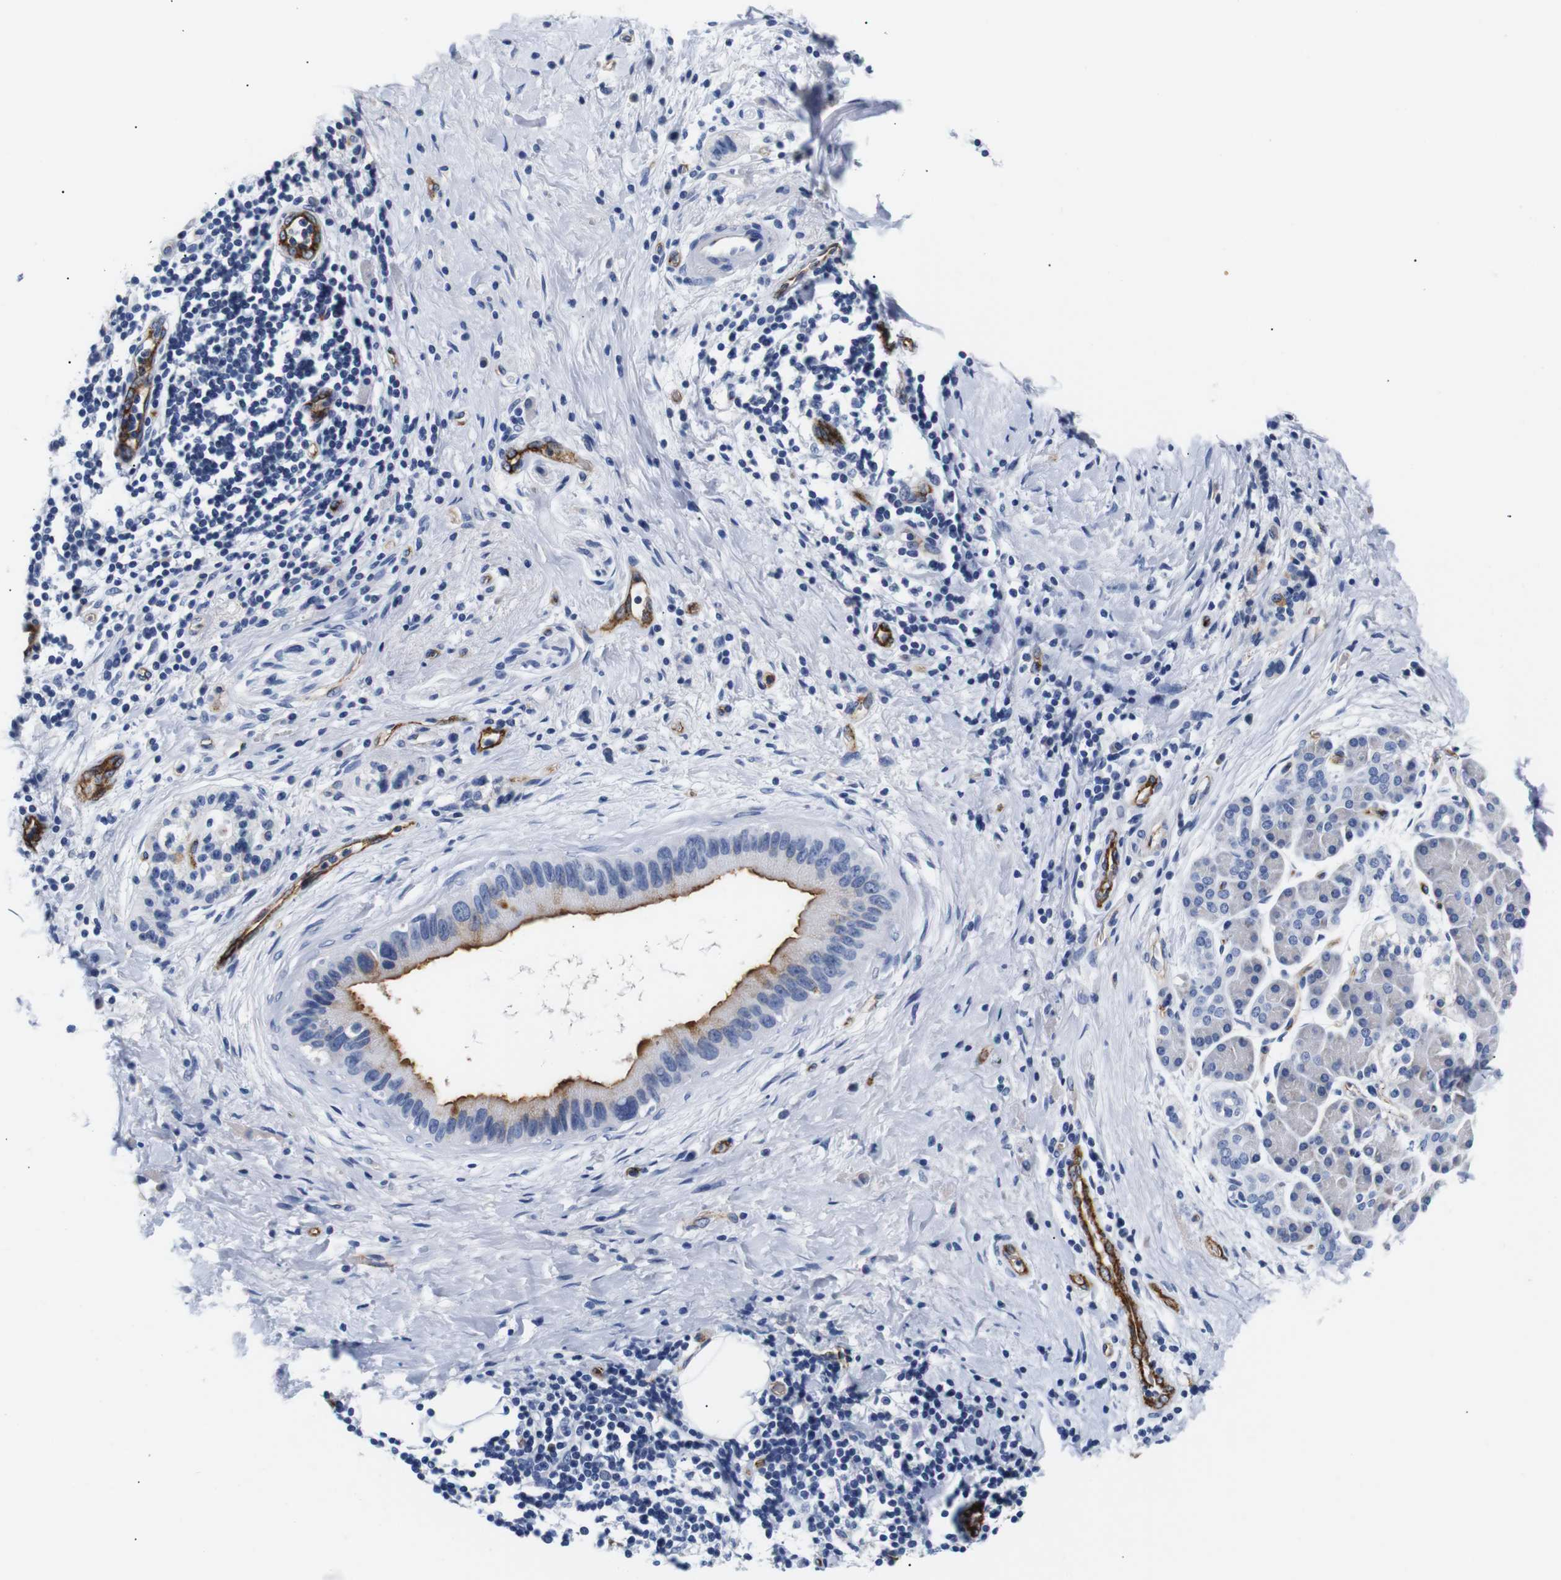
{"staining": {"intensity": "moderate", "quantity": ">75%", "location": "cytoplasmic/membranous"}, "tissue": "pancreatic cancer", "cell_type": "Tumor cells", "image_type": "cancer", "snomed": [{"axis": "morphology", "description": "Adenocarcinoma, NOS"}, {"axis": "topography", "description": "Pancreas"}], "caption": "DAB (3,3'-diaminobenzidine) immunohistochemical staining of adenocarcinoma (pancreatic) reveals moderate cytoplasmic/membranous protein staining in approximately >75% of tumor cells.", "gene": "MUC4", "patient": {"sex": "male", "age": 55}}